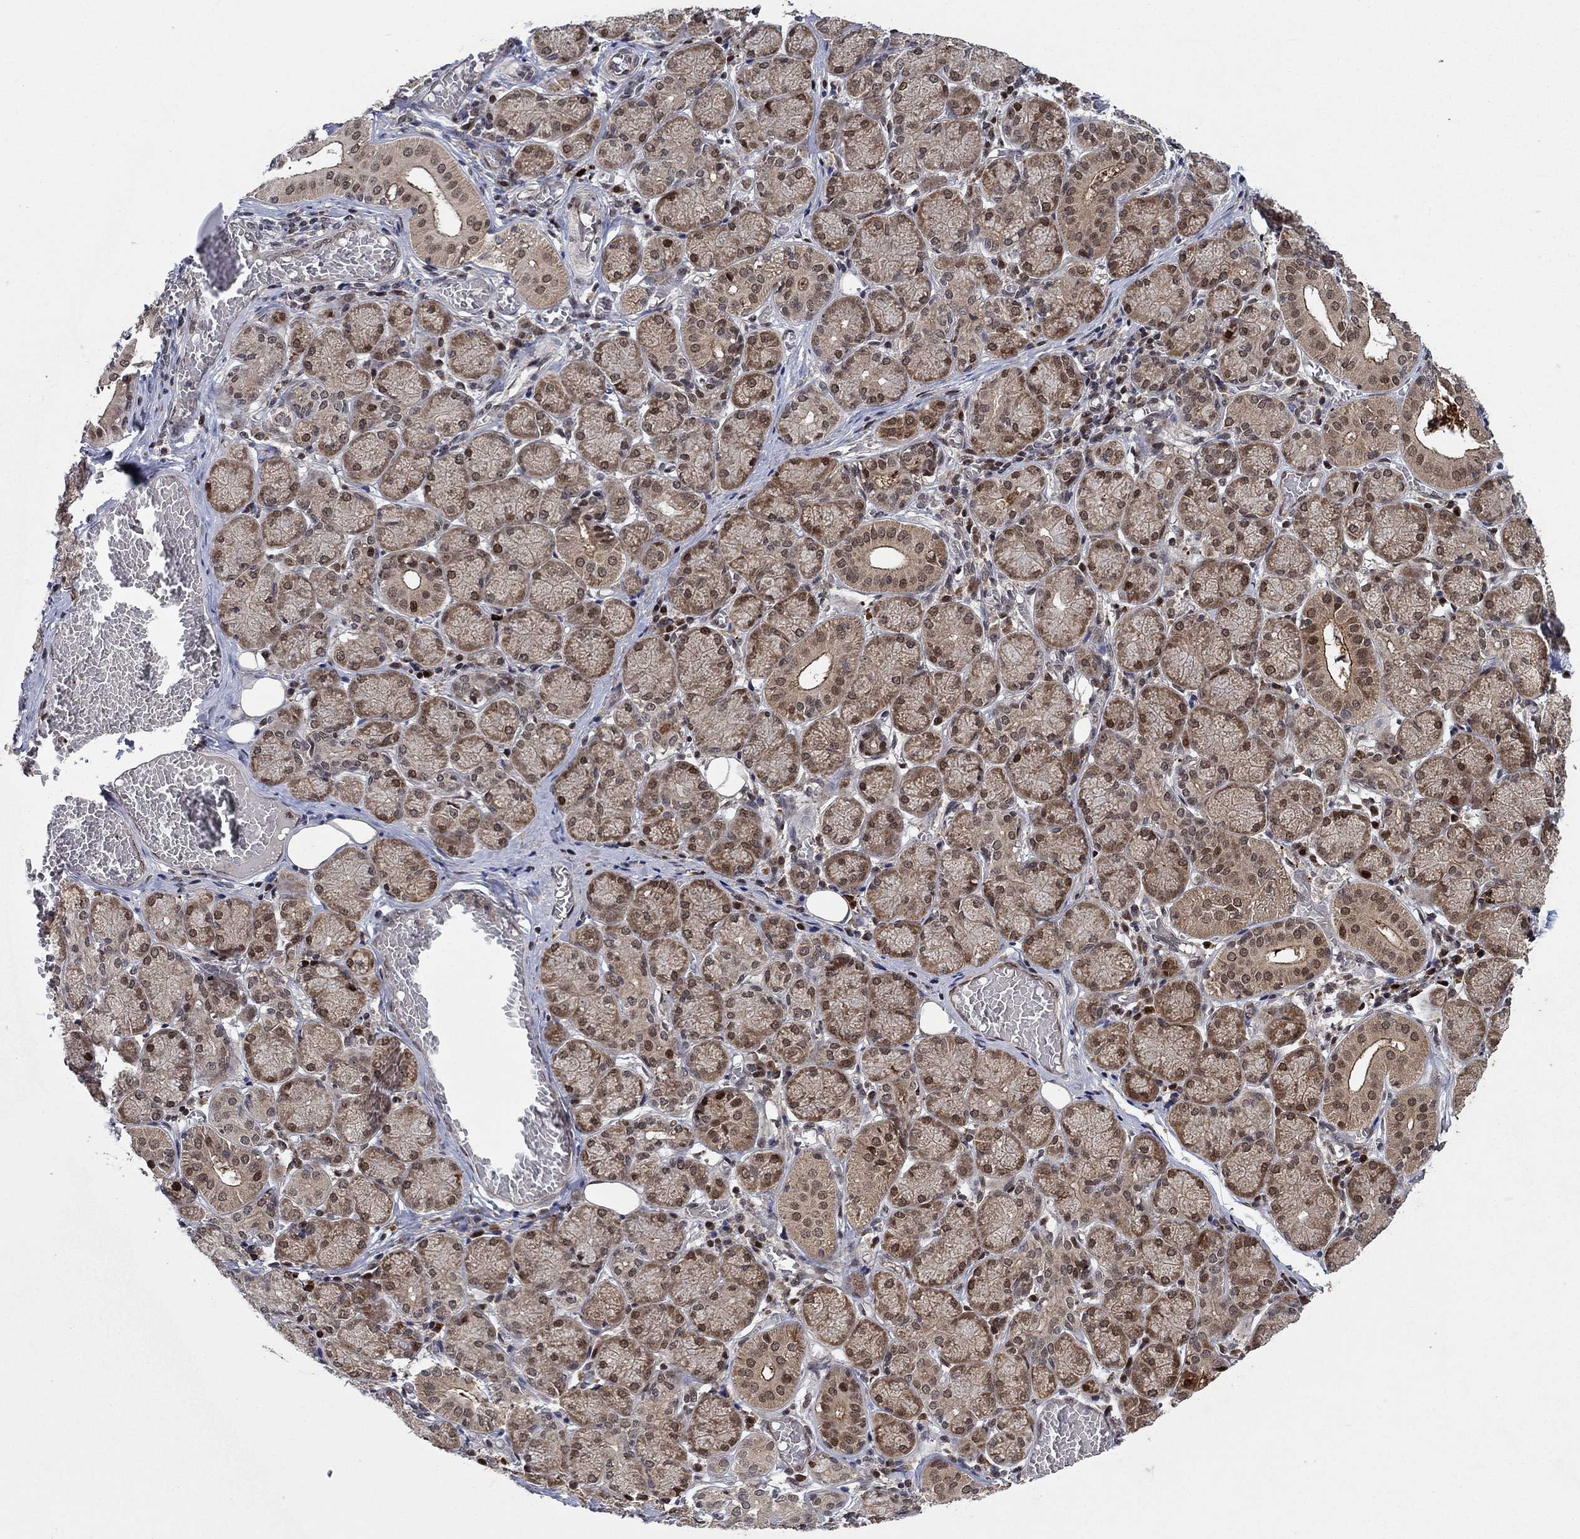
{"staining": {"intensity": "strong", "quantity": "25%-75%", "location": "cytoplasmic/membranous,nuclear"}, "tissue": "salivary gland", "cell_type": "Glandular cells", "image_type": "normal", "snomed": [{"axis": "morphology", "description": "Normal tissue, NOS"}, {"axis": "topography", "description": "Salivary gland"}, {"axis": "topography", "description": "Peripheral nerve tissue"}], "caption": "A brown stain highlights strong cytoplasmic/membranous,nuclear staining of a protein in glandular cells of unremarkable salivary gland. (Brightfield microscopy of DAB IHC at high magnification).", "gene": "PRICKLE4", "patient": {"sex": "female", "age": 24}}